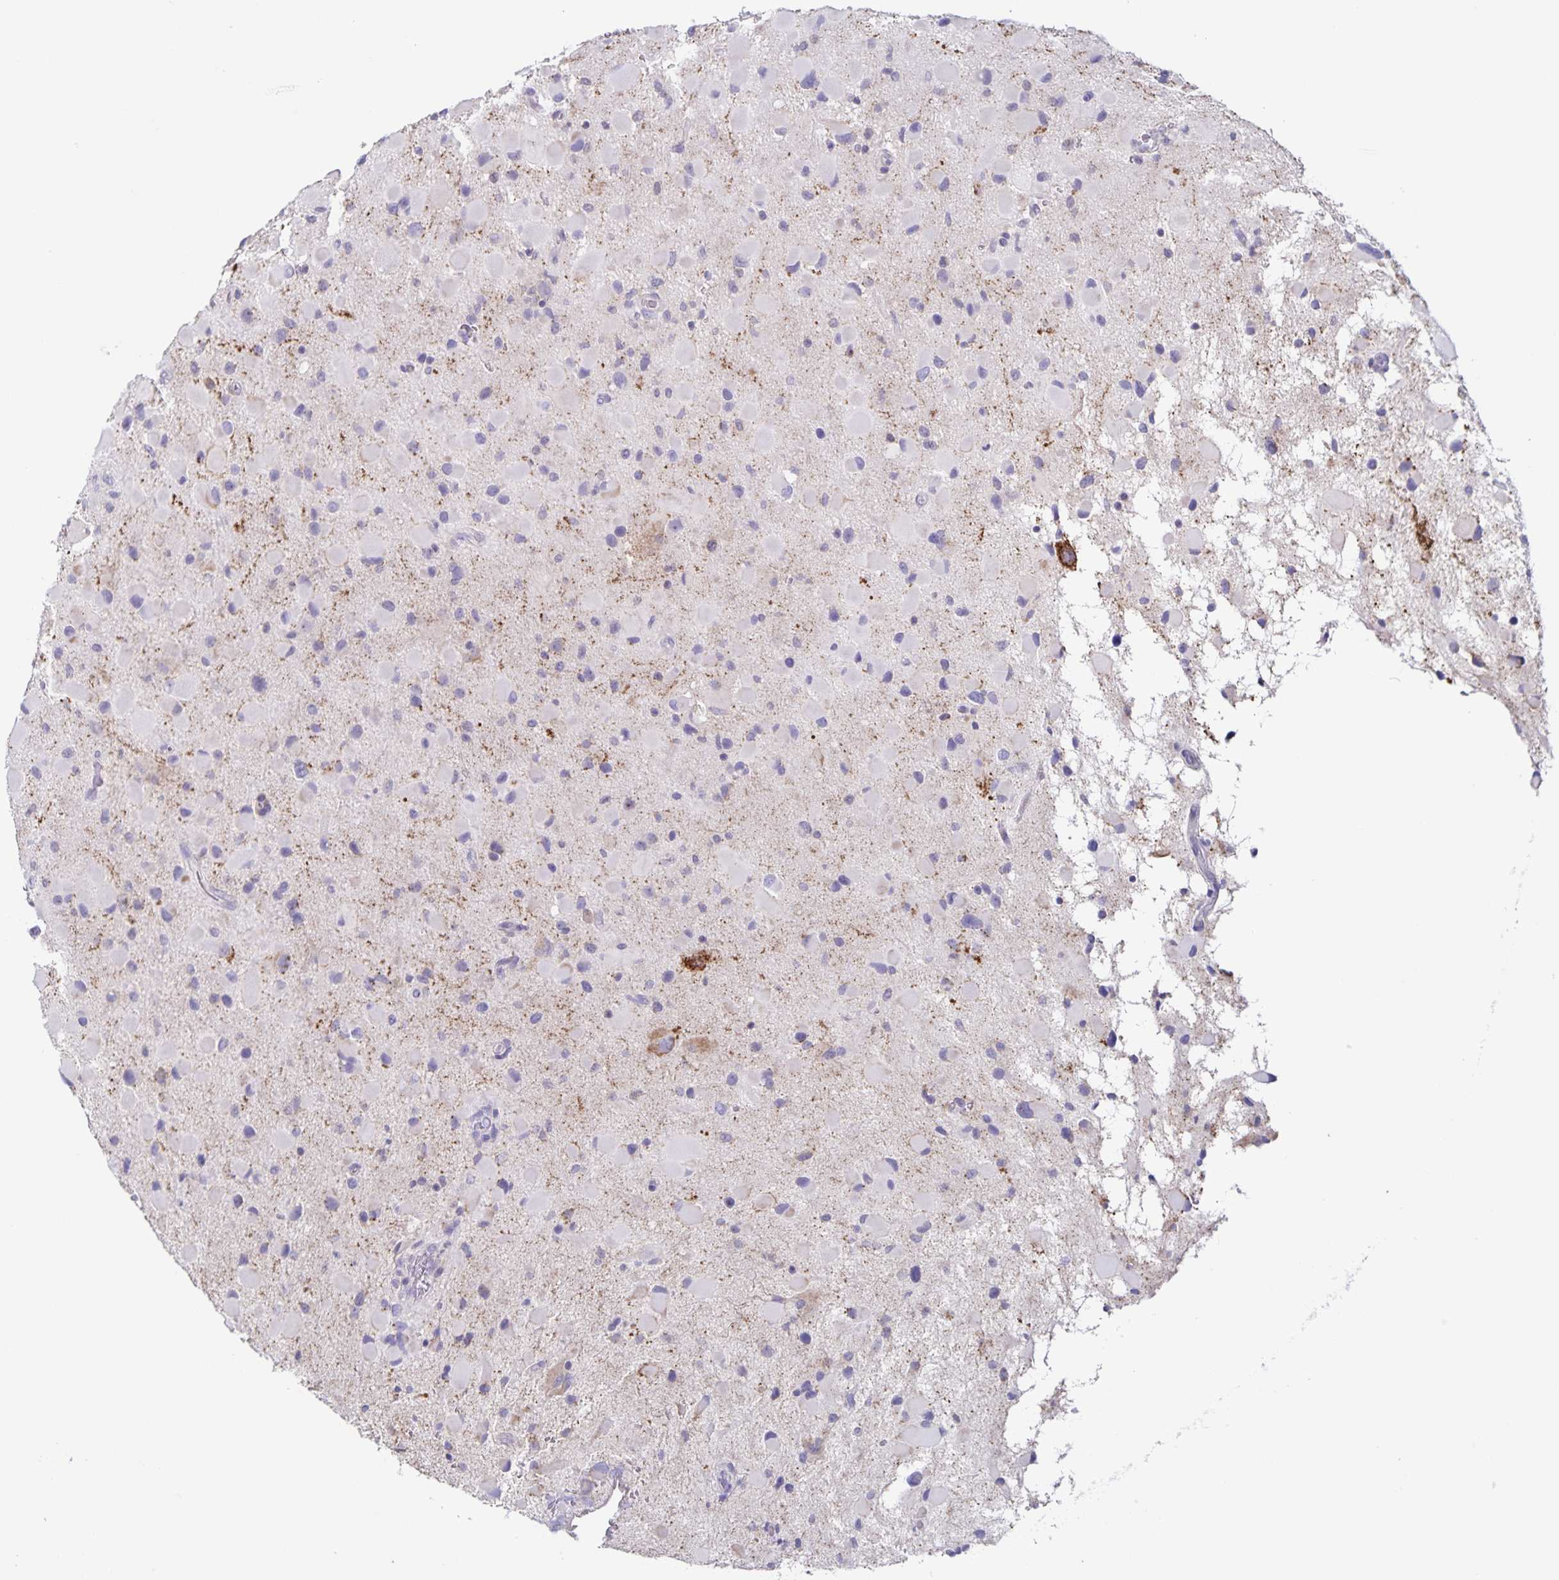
{"staining": {"intensity": "negative", "quantity": "none", "location": "none"}, "tissue": "glioma", "cell_type": "Tumor cells", "image_type": "cancer", "snomed": [{"axis": "morphology", "description": "Glioma, malignant, Low grade"}, {"axis": "topography", "description": "Brain"}], "caption": "Immunohistochemistry (IHC) image of low-grade glioma (malignant) stained for a protein (brown), which displays no expression in tumor cells.", "gene": "RPL36A", "patient": {"sex": "female", "age": 32}}